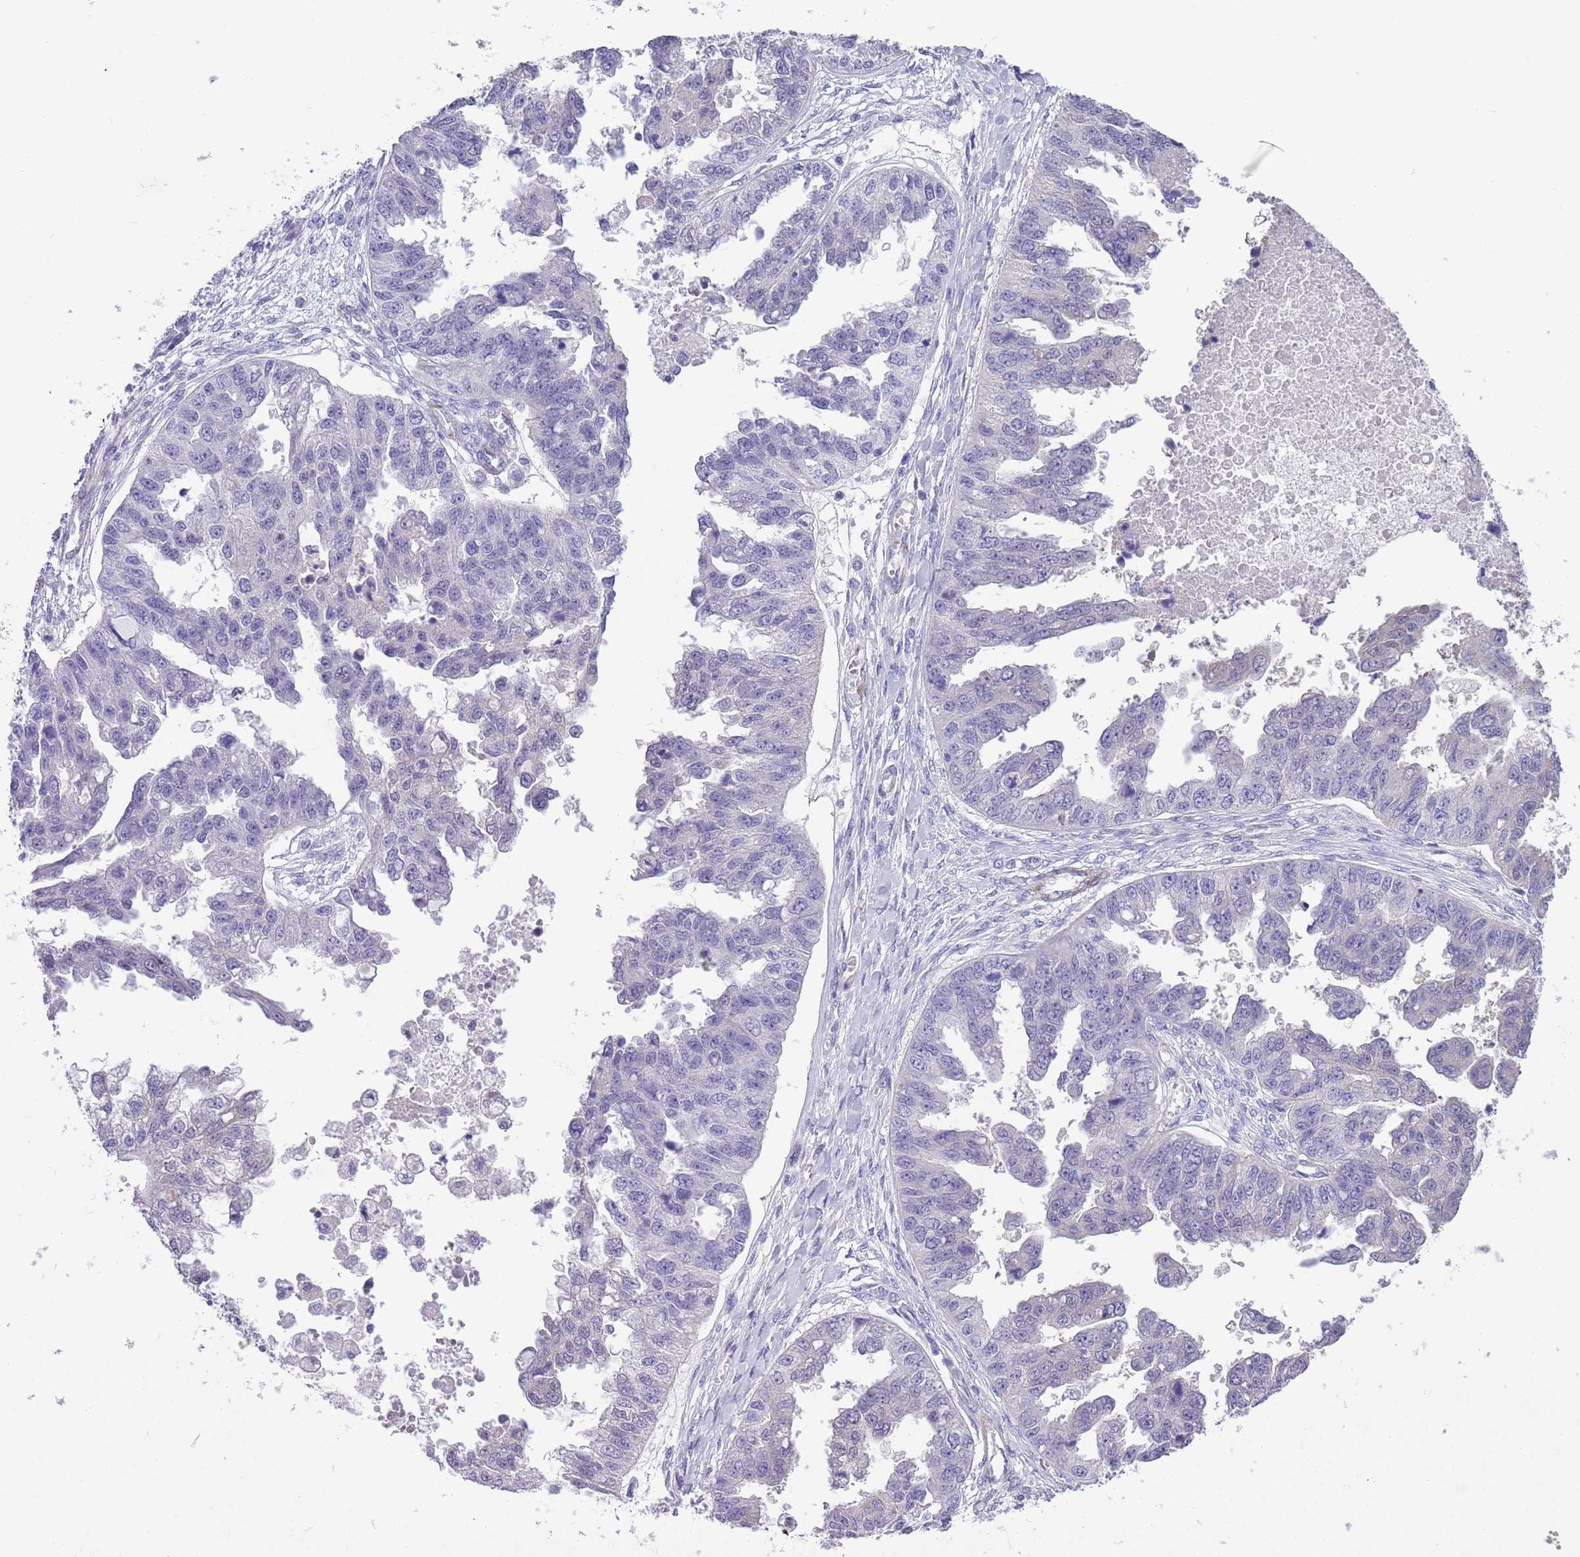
{"staining": {"intensity": "negative", "quantity": "none", "location": "none"}, "tissue": "ovarian cancer", "cell_type": "Tumor cells", "image_type": "cancer", "snomed": [{"axis": "morphology", "description": "Cystadenocarcinoma, serous, NOS"}, {"axis": "topography", "description": "Ovary"}], "caption": "Immunohistochemistry (IHC) micrograph of ovarian serous cystadenocarcinoma stained for a protein (brown), which shows no positivity in tumor cells.", "gene": "TSGA13", "patient": {"sex": "female", "age": 58}}